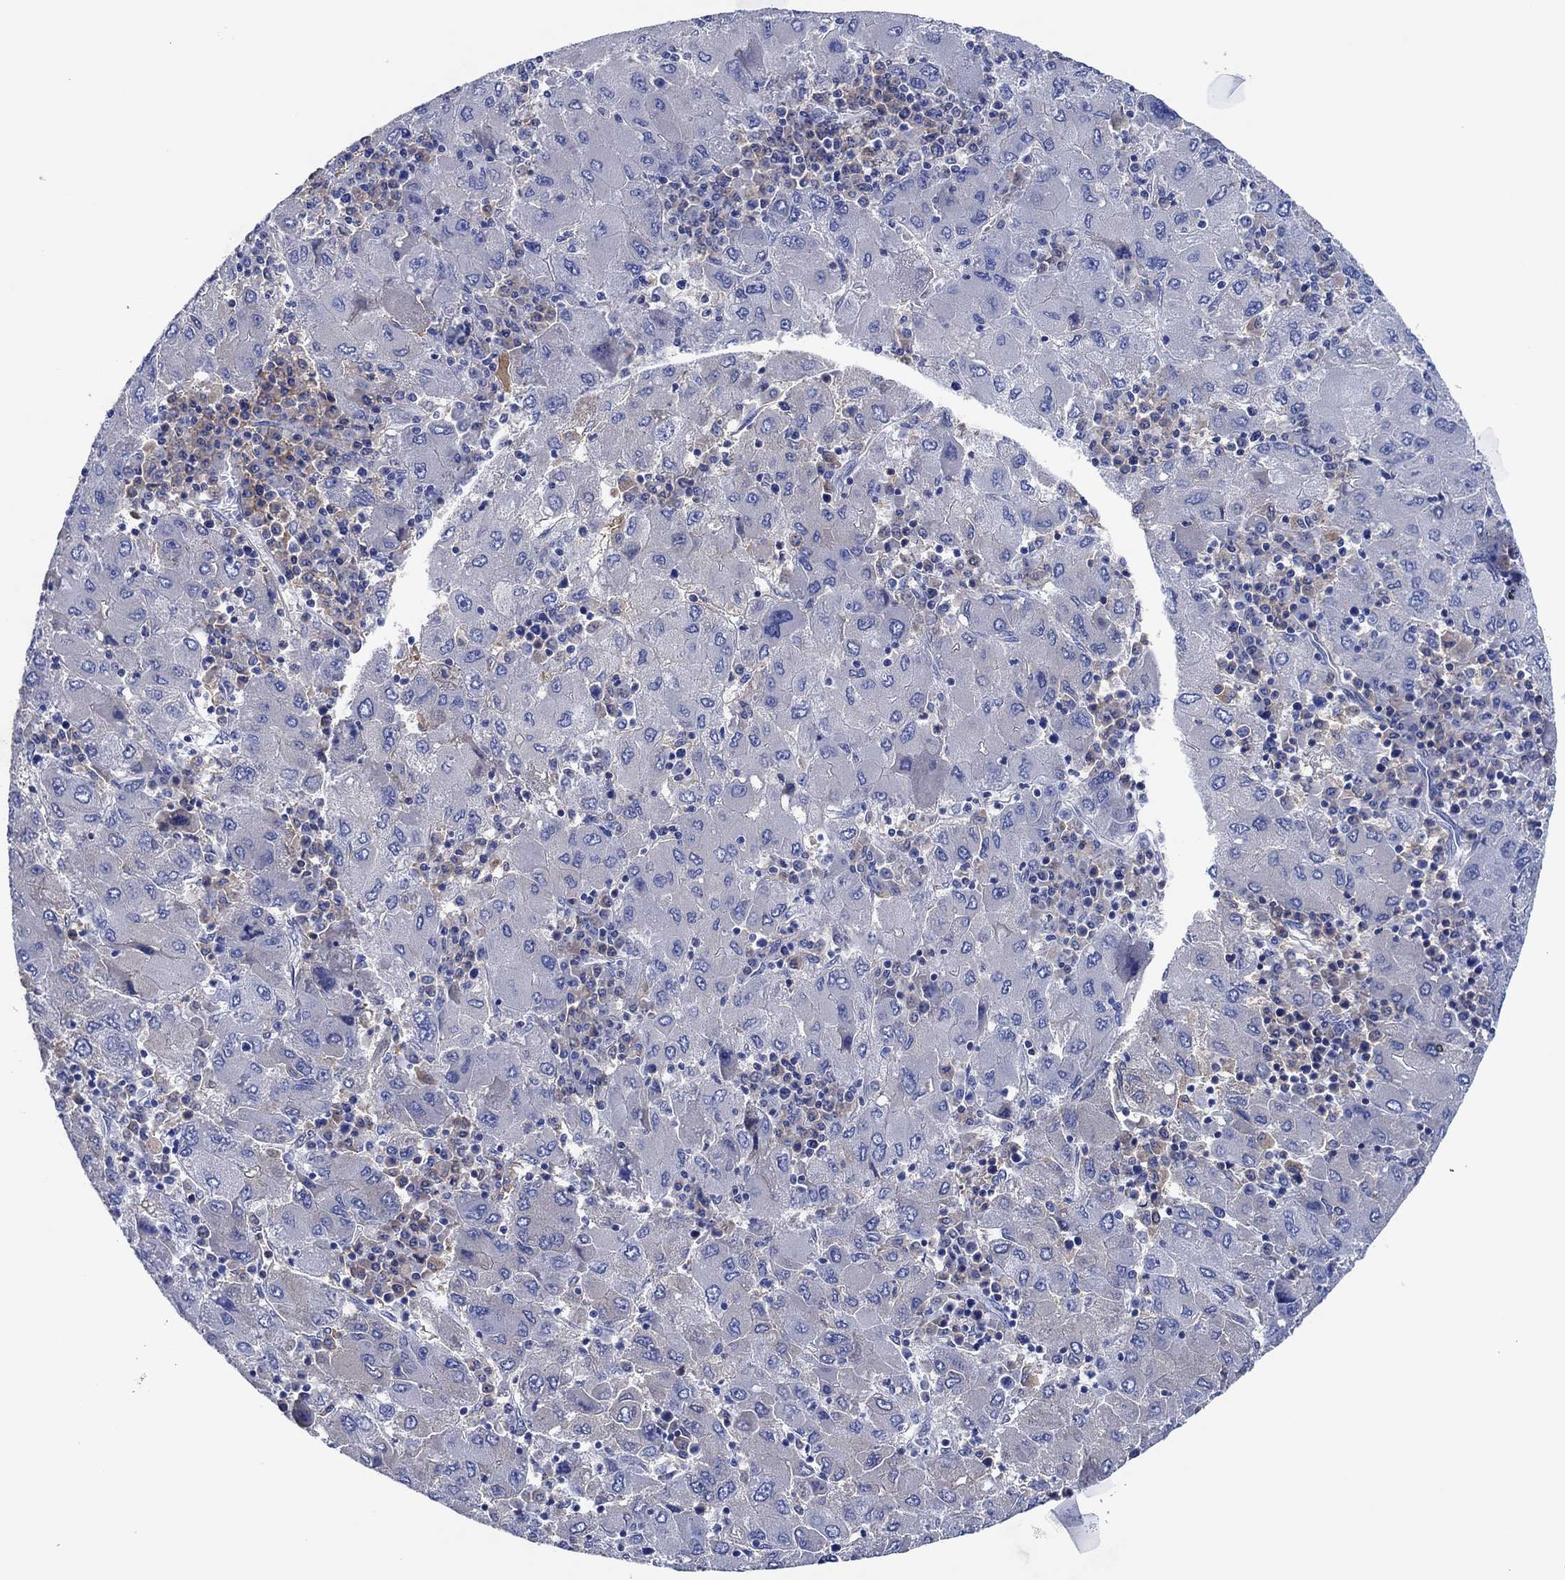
{"staining": {"intensity": "negative", "quantity": "none", "location": "none"}, "tissue": "liver cancer", "cell_type": "Tumor cells", "image_type": "cancer", "snomed": [{"axis": "morphology", "description": "Carcinoma, Hepatocellular, NOS"}, {"axis": "topography", "description": "Liver"}], "caption": "Liver cancer was stained to show a protein in brown. There is no significant staining in tumor cells.", "gene": "CPNE6", "patient": {"sex": "male", "age": 75}}